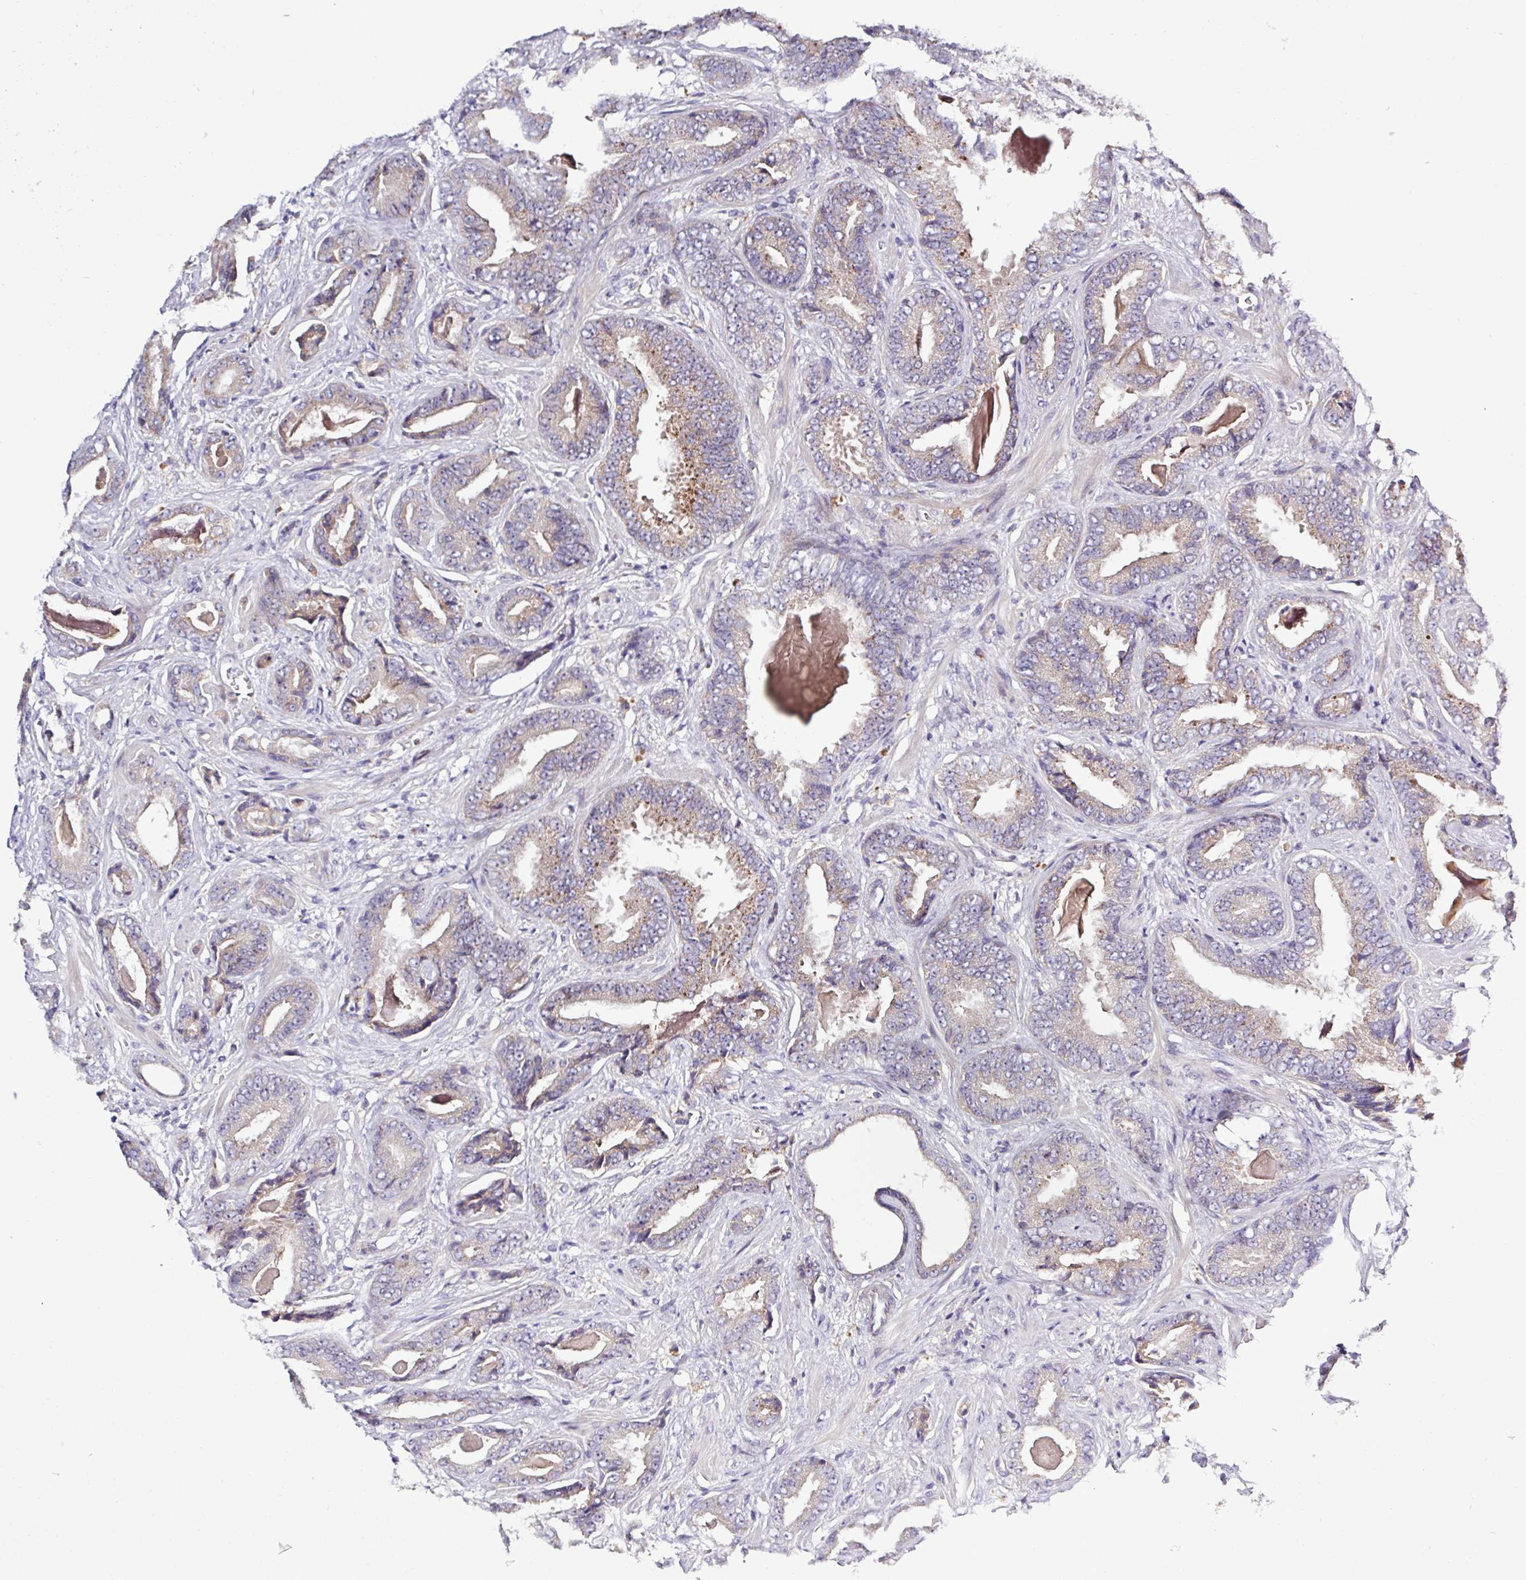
{"staining": {"intensity": "weak", "quantity": "<25%", "location": "cytoplasmic/membranous"}, "tissue": "prostate cancer", "cell_type": "Tumor cells", "image_type": "cancer", "snomed": [{"axis": "morphology", "description": "Adenocarcinoma, Low grade"}, {"axis": "topography", "description": "Prostate"}], "caption": "Human prostate adenocarcinoma (low-grade) stained for a protein using immunohistochemistry (IHC) reveals no staining in tumor cells.", "gene": "SFTPB", "patient": {"sex": "male", "age": 62}}